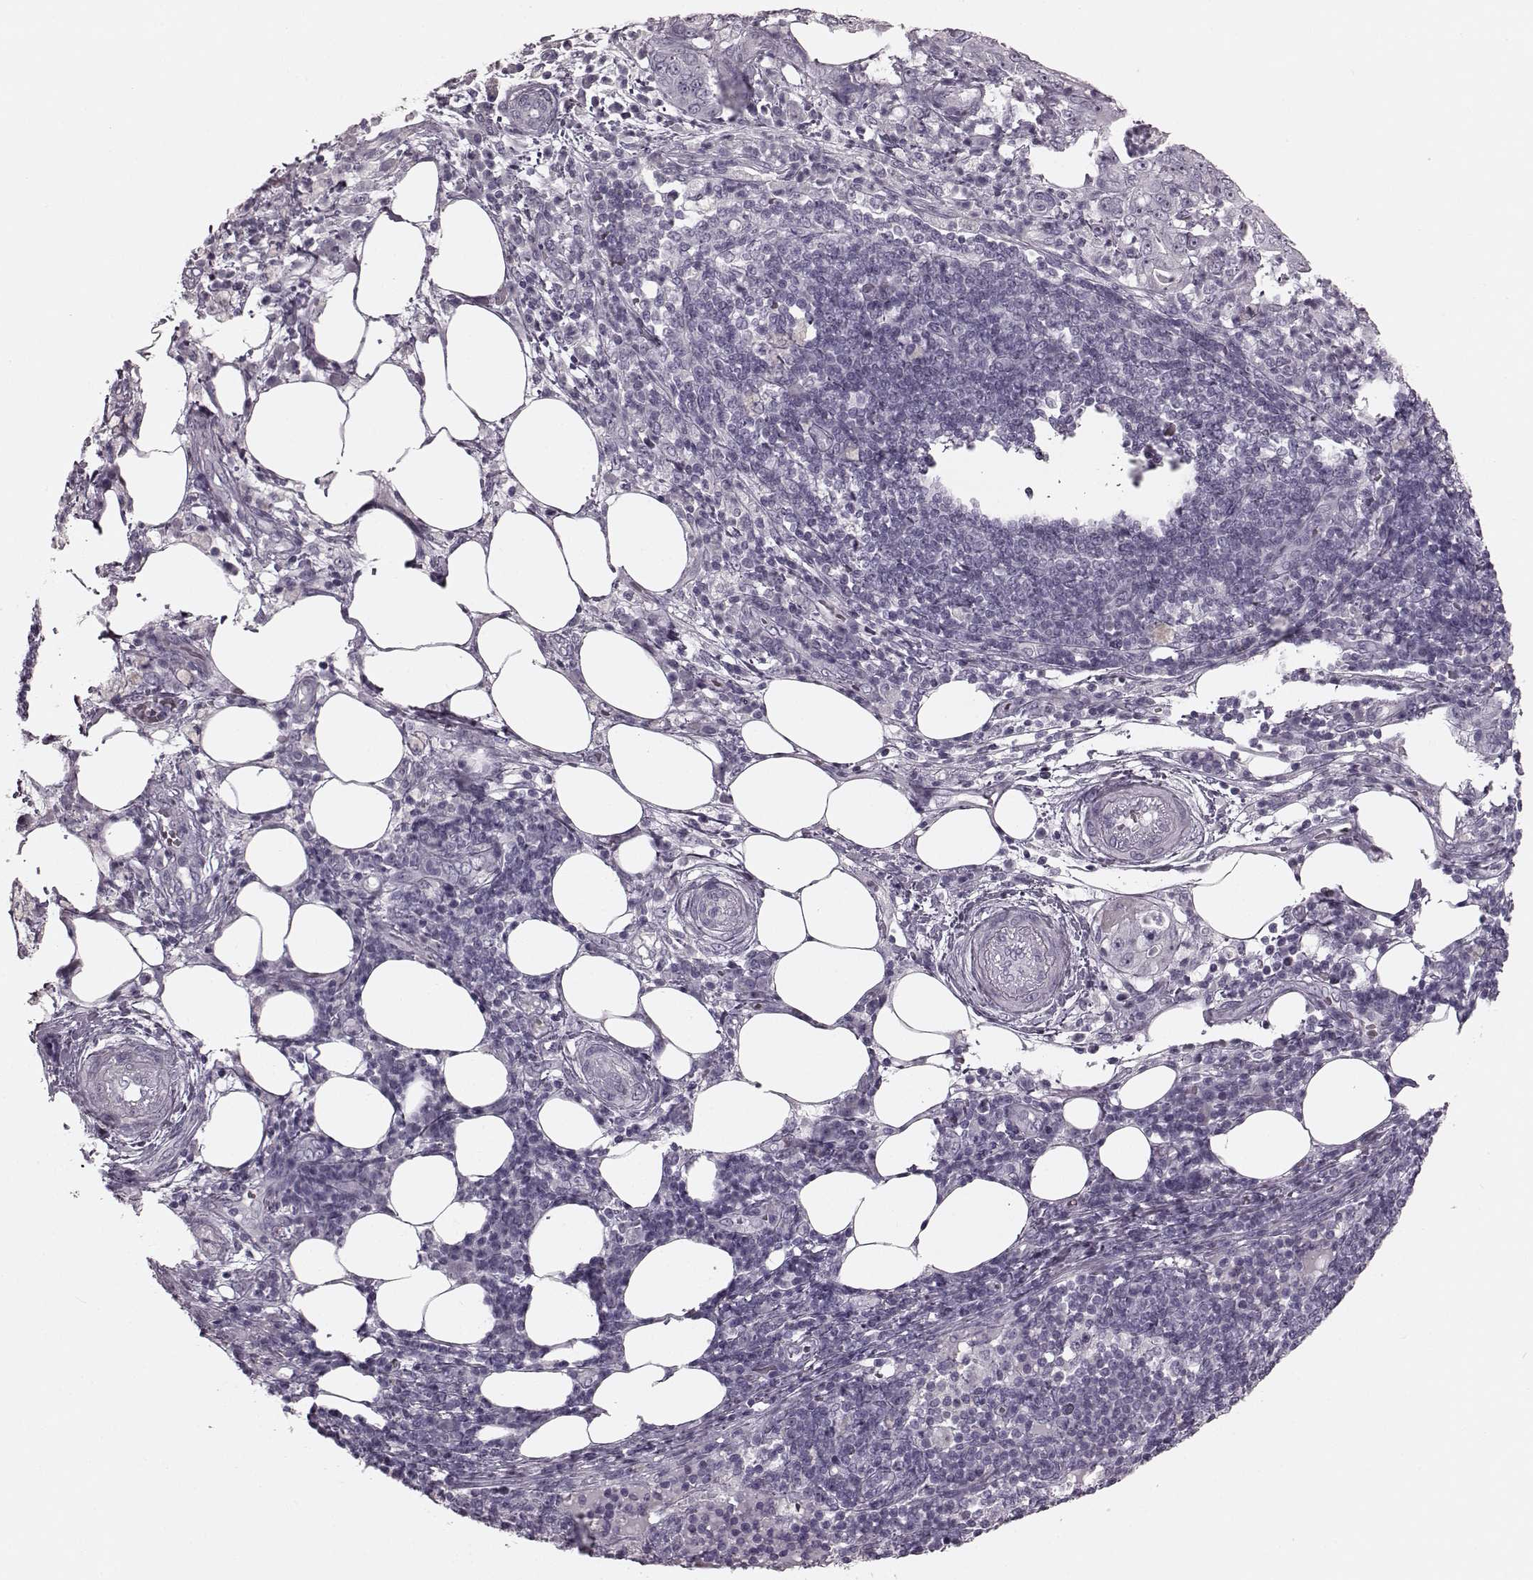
{"staining": {"intensity": "negative", "quantity": "none", "location": "none"}, "tissue": "pancreatic cancer", "cell_type": "Tumor cells", "image_type": "cancer", "snomed": [{"axis": "morphology", "description": "Adenocarcinoma, NOS"}, {"axis": "topography", "description": "Pancreas"}], "caption": "The IHC image has no significant positivity in tumor cells of adenocarcinoma (pancreatic) tissue.", "gene": "TRPM1", "patient": {"sex": "male", "age": 71}}